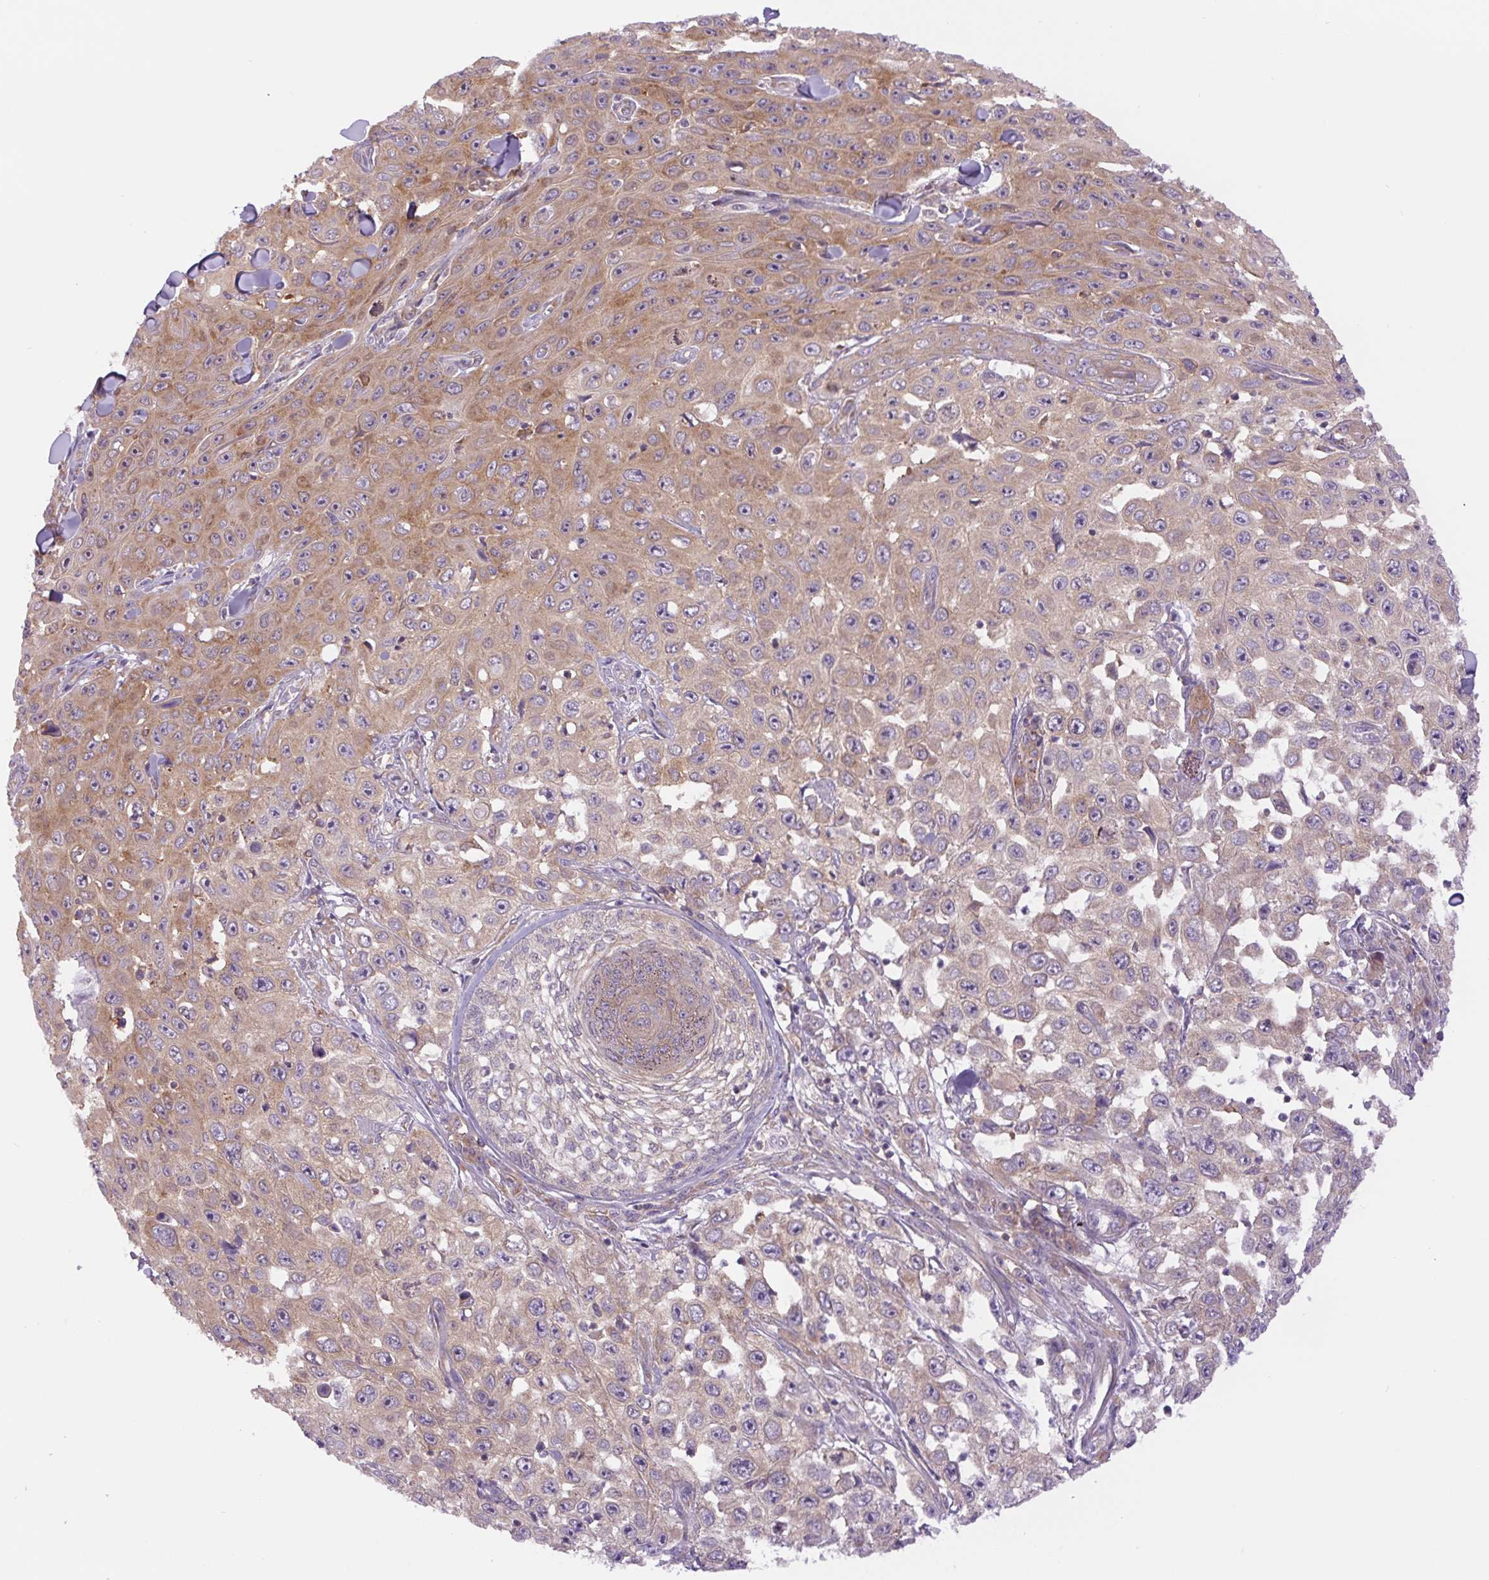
{"staining": {"intensity": "moderate", "quantity": ">75%", "location": "cytoplasmic/membranous"}, "tissue": "skin cancer", "cell_type": "Tumor cells", "image_type": "cancer", "snomed": [{"axis": "morphology", "description": "Squamous cell carcinoma, NOS"}, {"axis": "topography", "description": "Skin"}], "caption": "Immunohistochemistry (IHC) of squamous cell carcinoma (skin) exhibits medium levels of moderate cytoplasmic/membranous expression in approximately >75% of tumor cells.", "gene": "MINK1", "patient": {"sex": "male", "age": 82}}